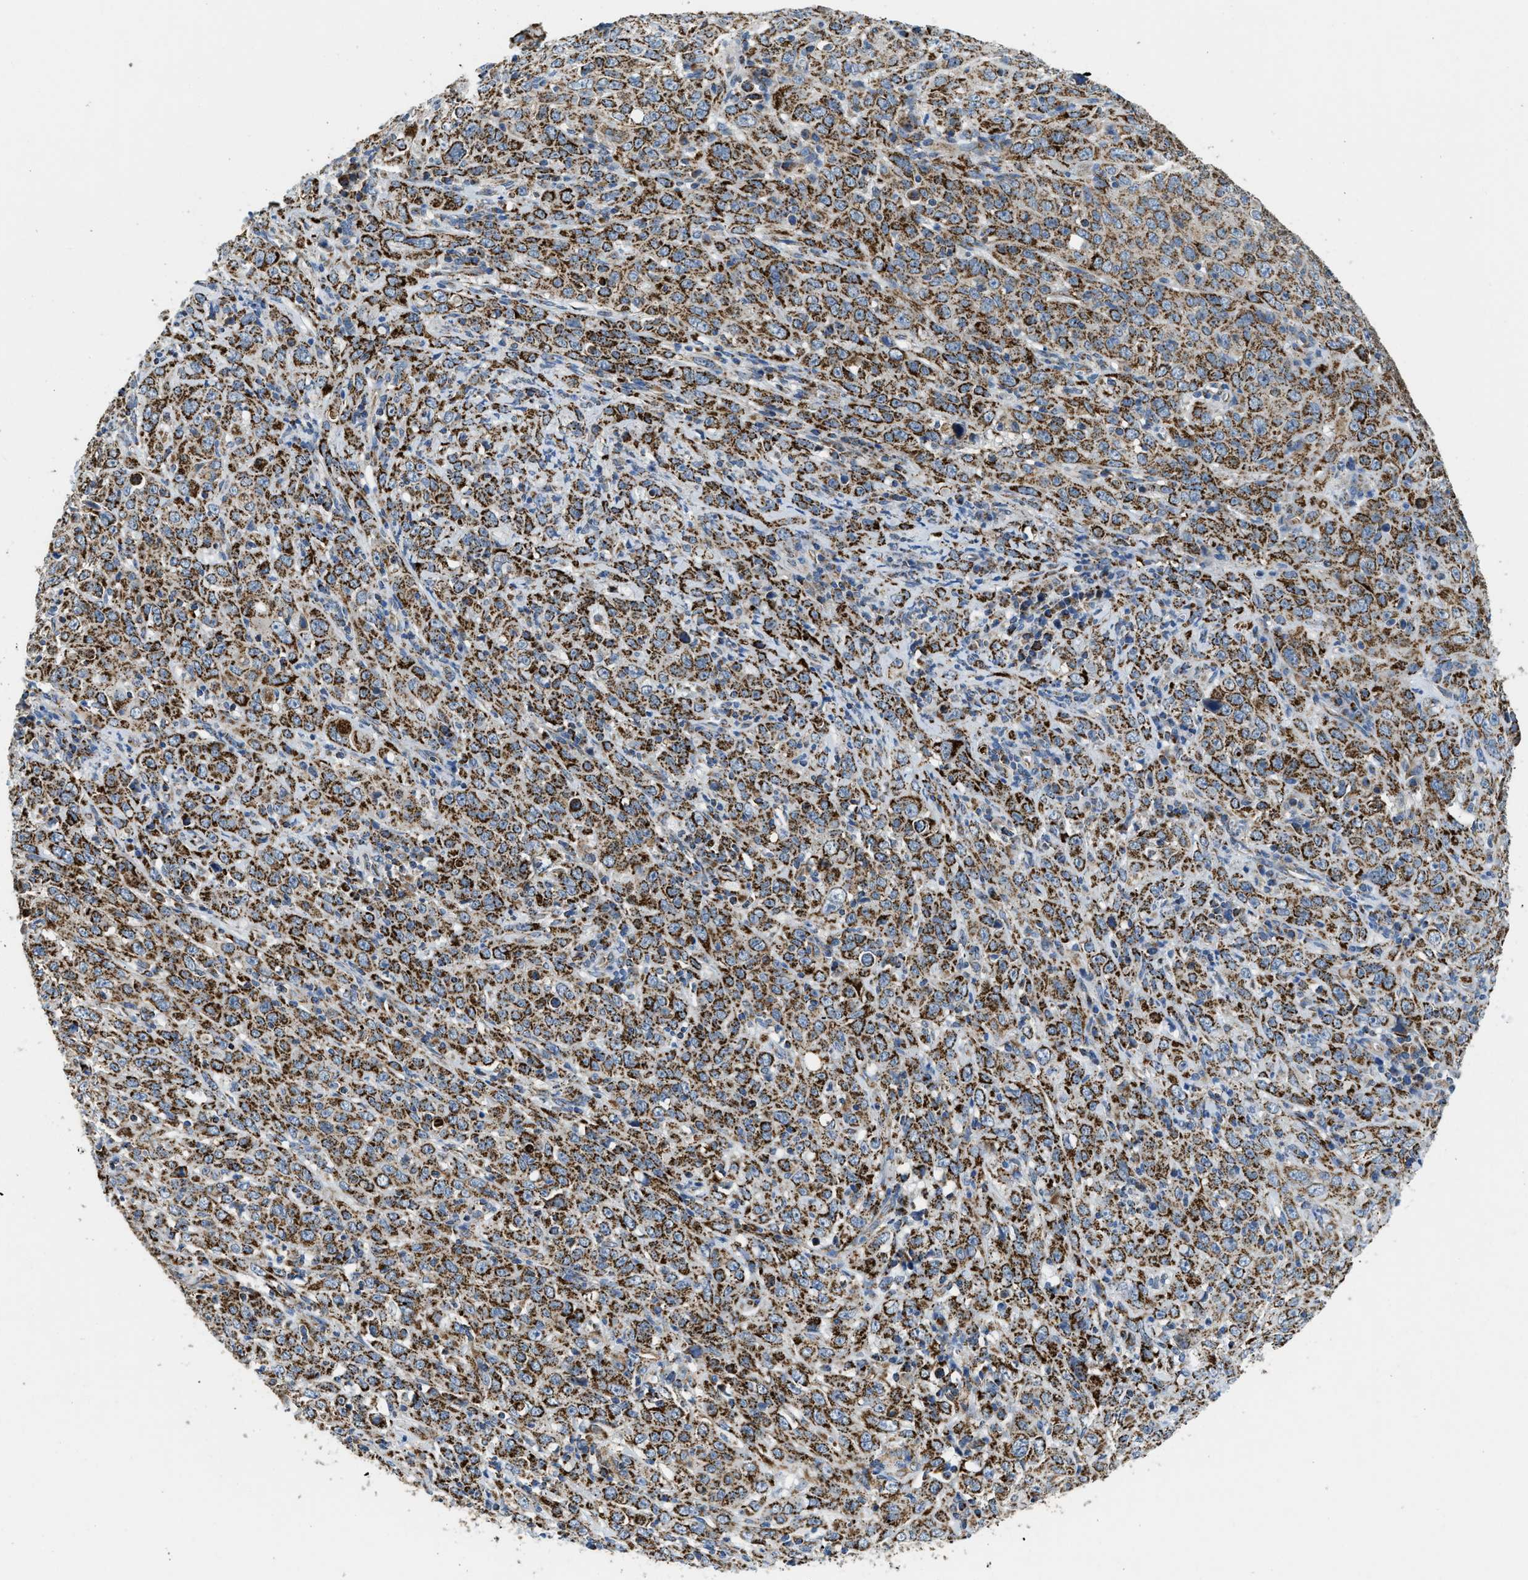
{"staining": {"intensity": "strong", "quantity": ">75%", "location": "cytoplasmic/membranous"}, "tissue": "cervical cancer", "cell_type": "Tumor cells", "image_type": "cancer", "snomed": [{"axis": "morphology", "description": "Squamous cell carcinoma, NOS"}, {"axis": "topography", "description": "Cervix"}], "caption": "Approximately >75% of tumor cells in cervical cancer (squamous cell carcinoma) reveal strong cytoplasmic/membranous protein staining as visualized by brown immunohistochemical staining.", "gene": "STK33", "patient": {"sex": "female", "age": 46}}